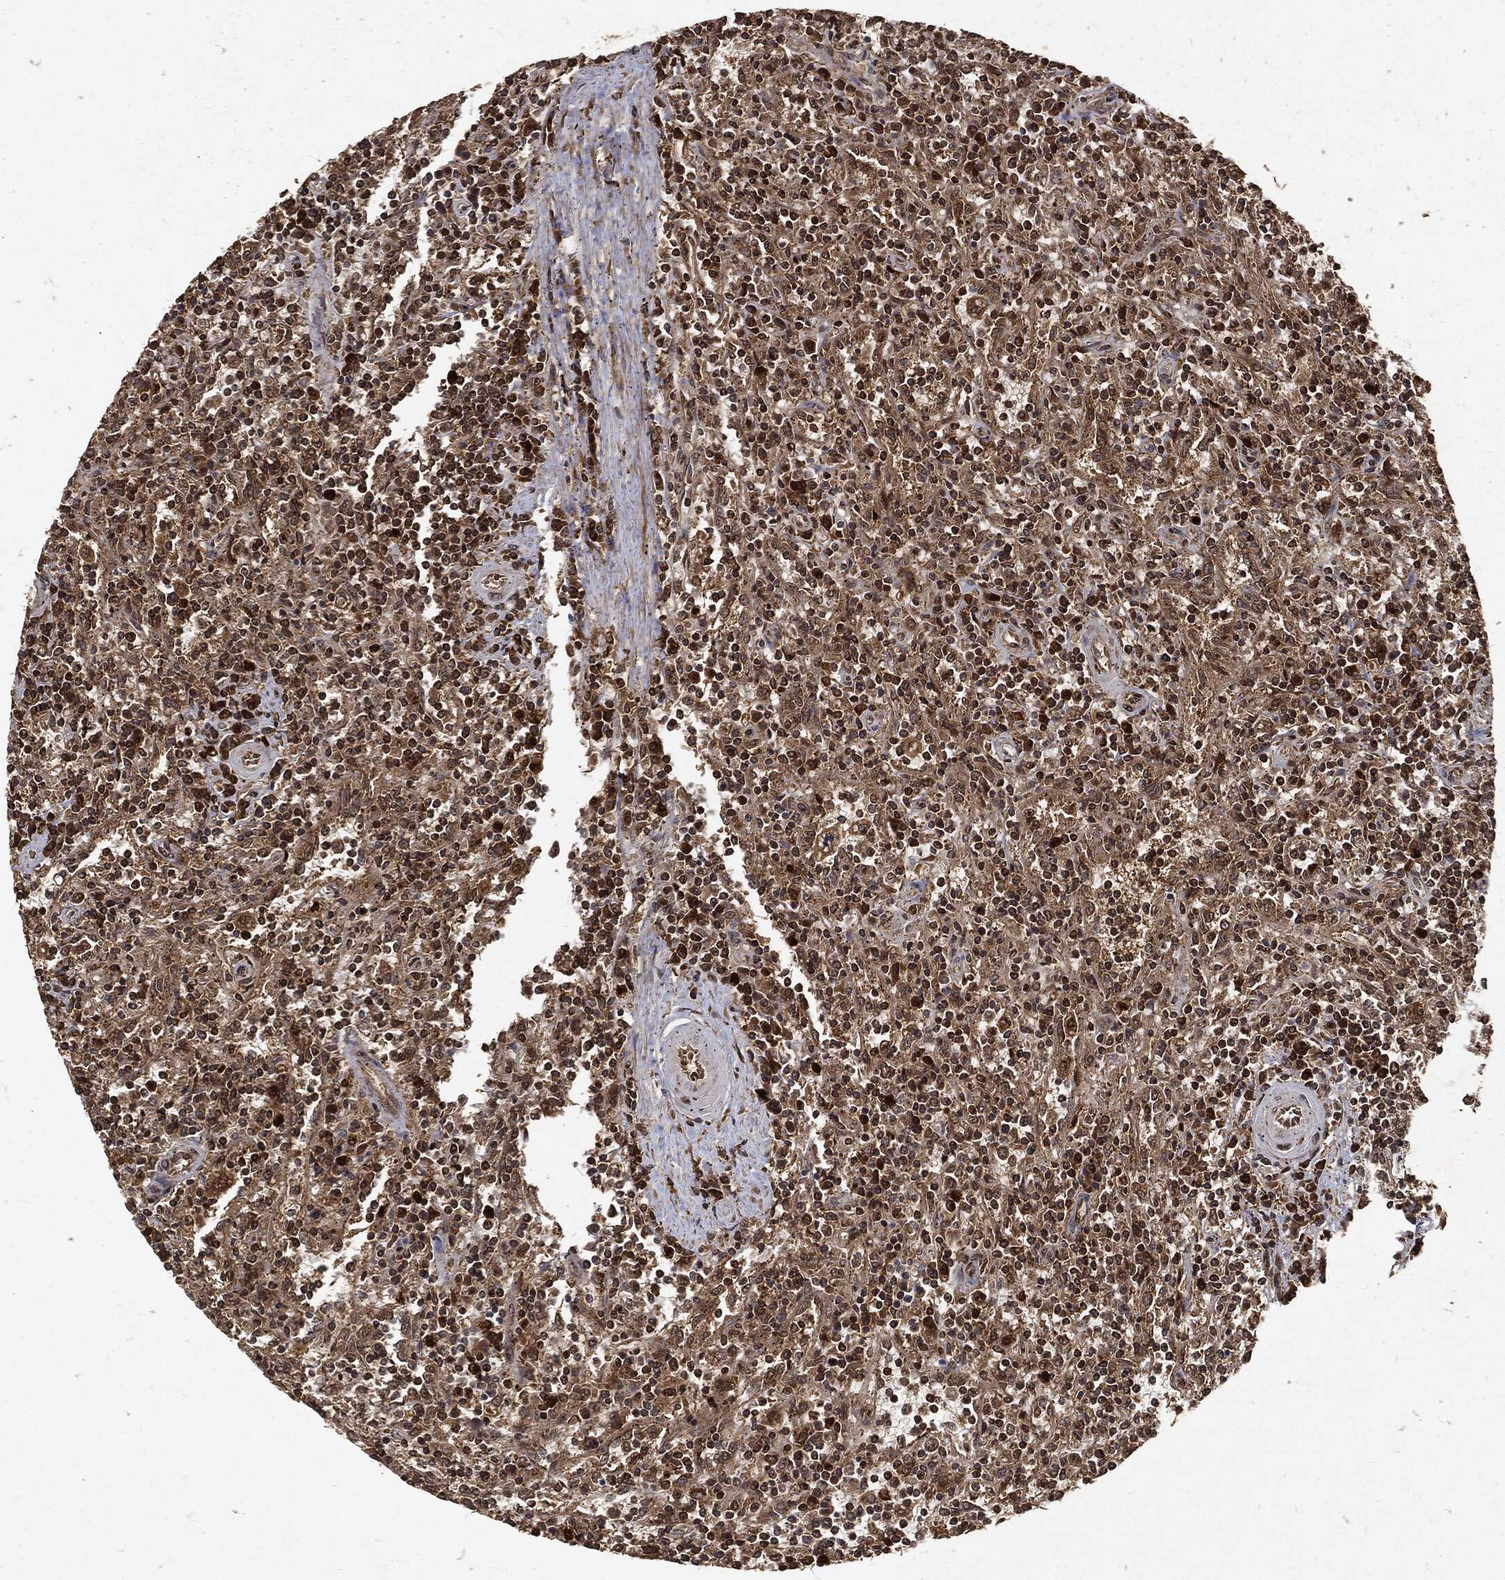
{"staining": {"intensity": "moderate", "quantity": ">75%", "location": "cytoplasmic/membranous,nuclear"}, "tissue": "lymphoma", "cell_type": "Tumor cells", "image_type": "cancer", "snomed": [{"axis": "morphology", "description": "Malignant lymphoma, non-Hodgkin's type, Low grade"}, {"axis": "topography", "description": "Spleen"}], "caption": "Lymphoma stained for a protein (brown) exhibits moderate cytoplasmic/membranous and nuclear positive positivity in approximately >75% of tumor cells.", "gene": "ZNF226", "patient": {"sex": "male", "age": 62}}